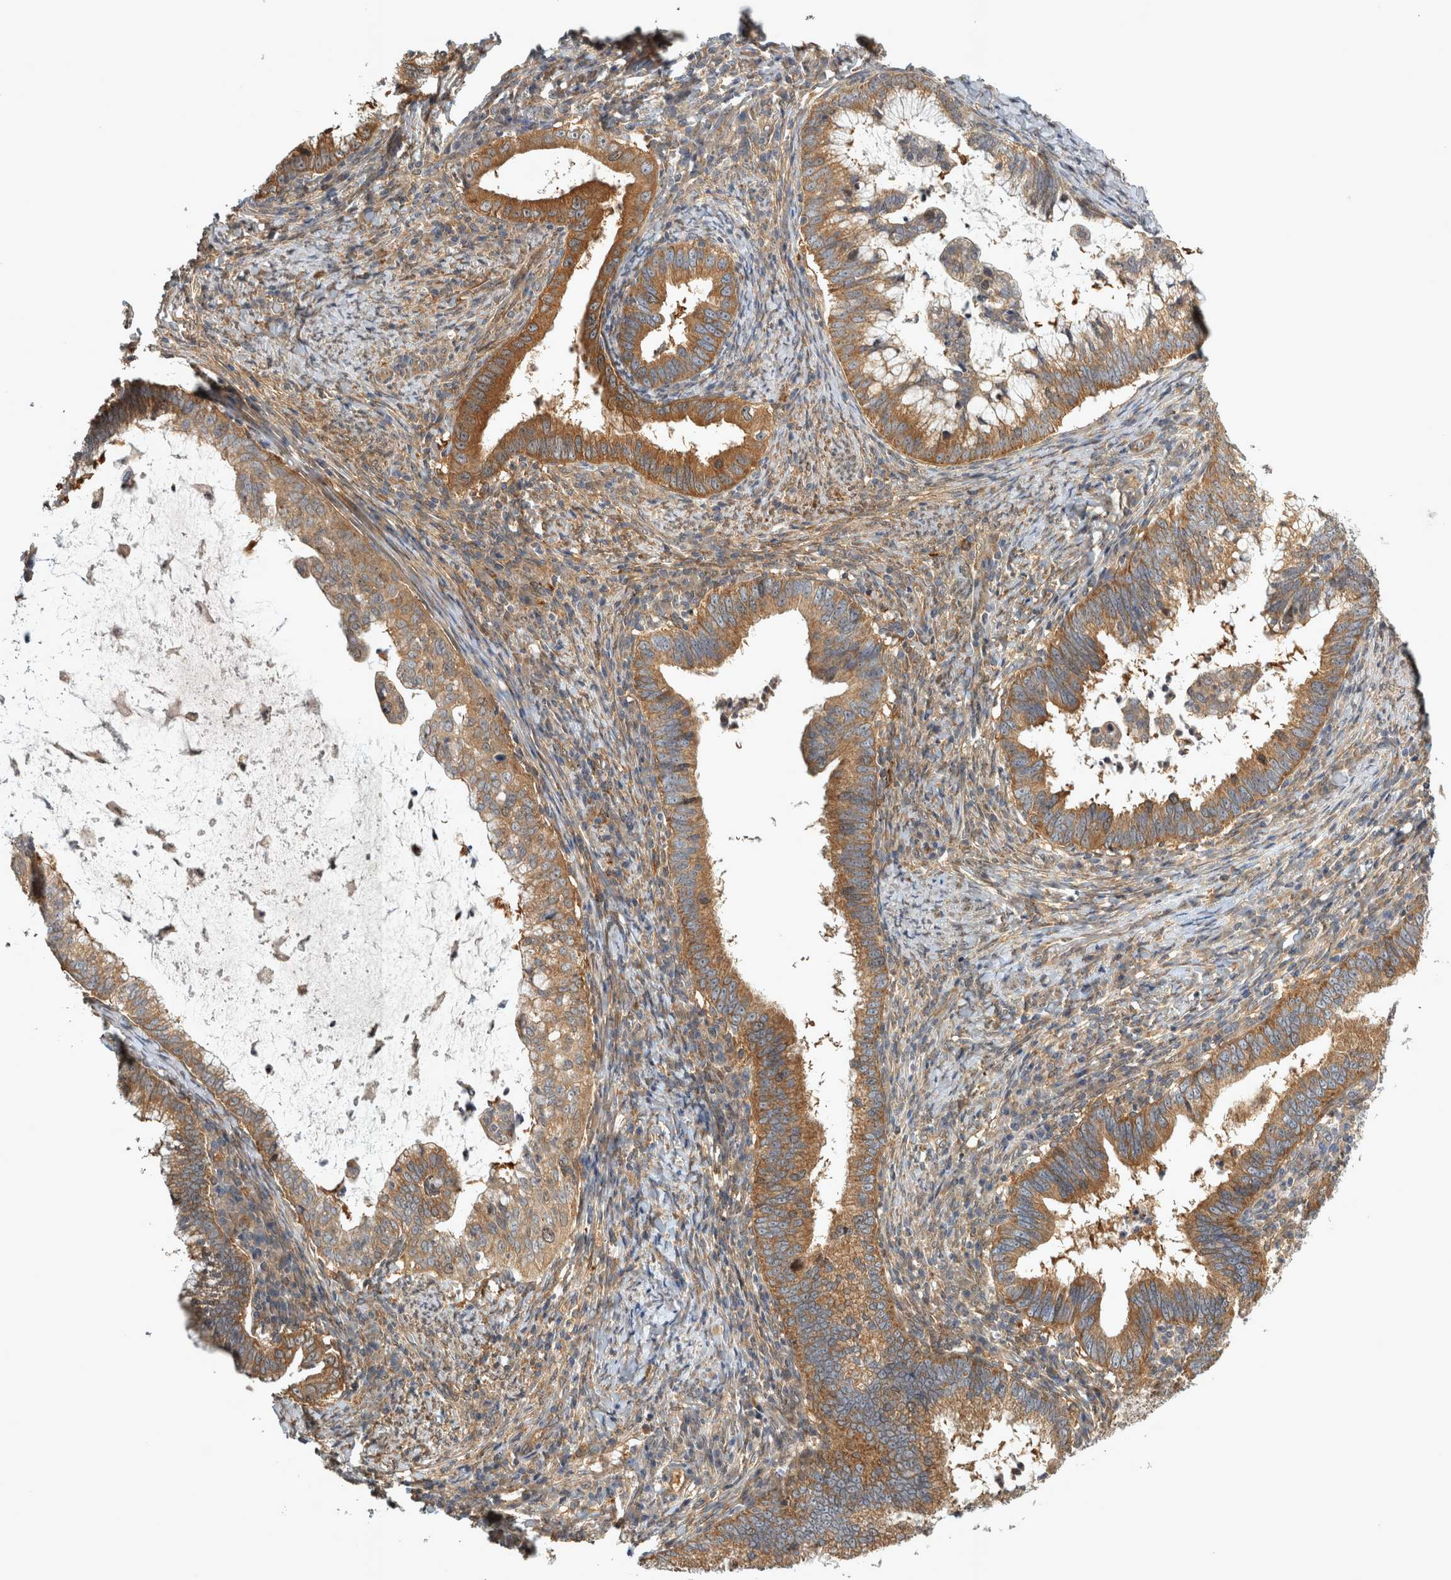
{"staining": {"intensity": "moderate", "quantity": ">75%", "location": "cytoplasmic/membranous"}, "tissue": "cervical cancer", "cell_type": "Tumor cells", "image_type": "cancer", "snomed": [{"axis": "morphology", "description": "Adenocarcinoma, NOS"}, {"axis": "topography", "description": "Cervix"}], "caption": "Cervical cancer stained with immunohistochemistry exhibits moderate cytoplasmic/membranous expression in about >75% of tumor cells.", "gene": "TRMT61B", "patient": {"sex": "female", "age": 36}}